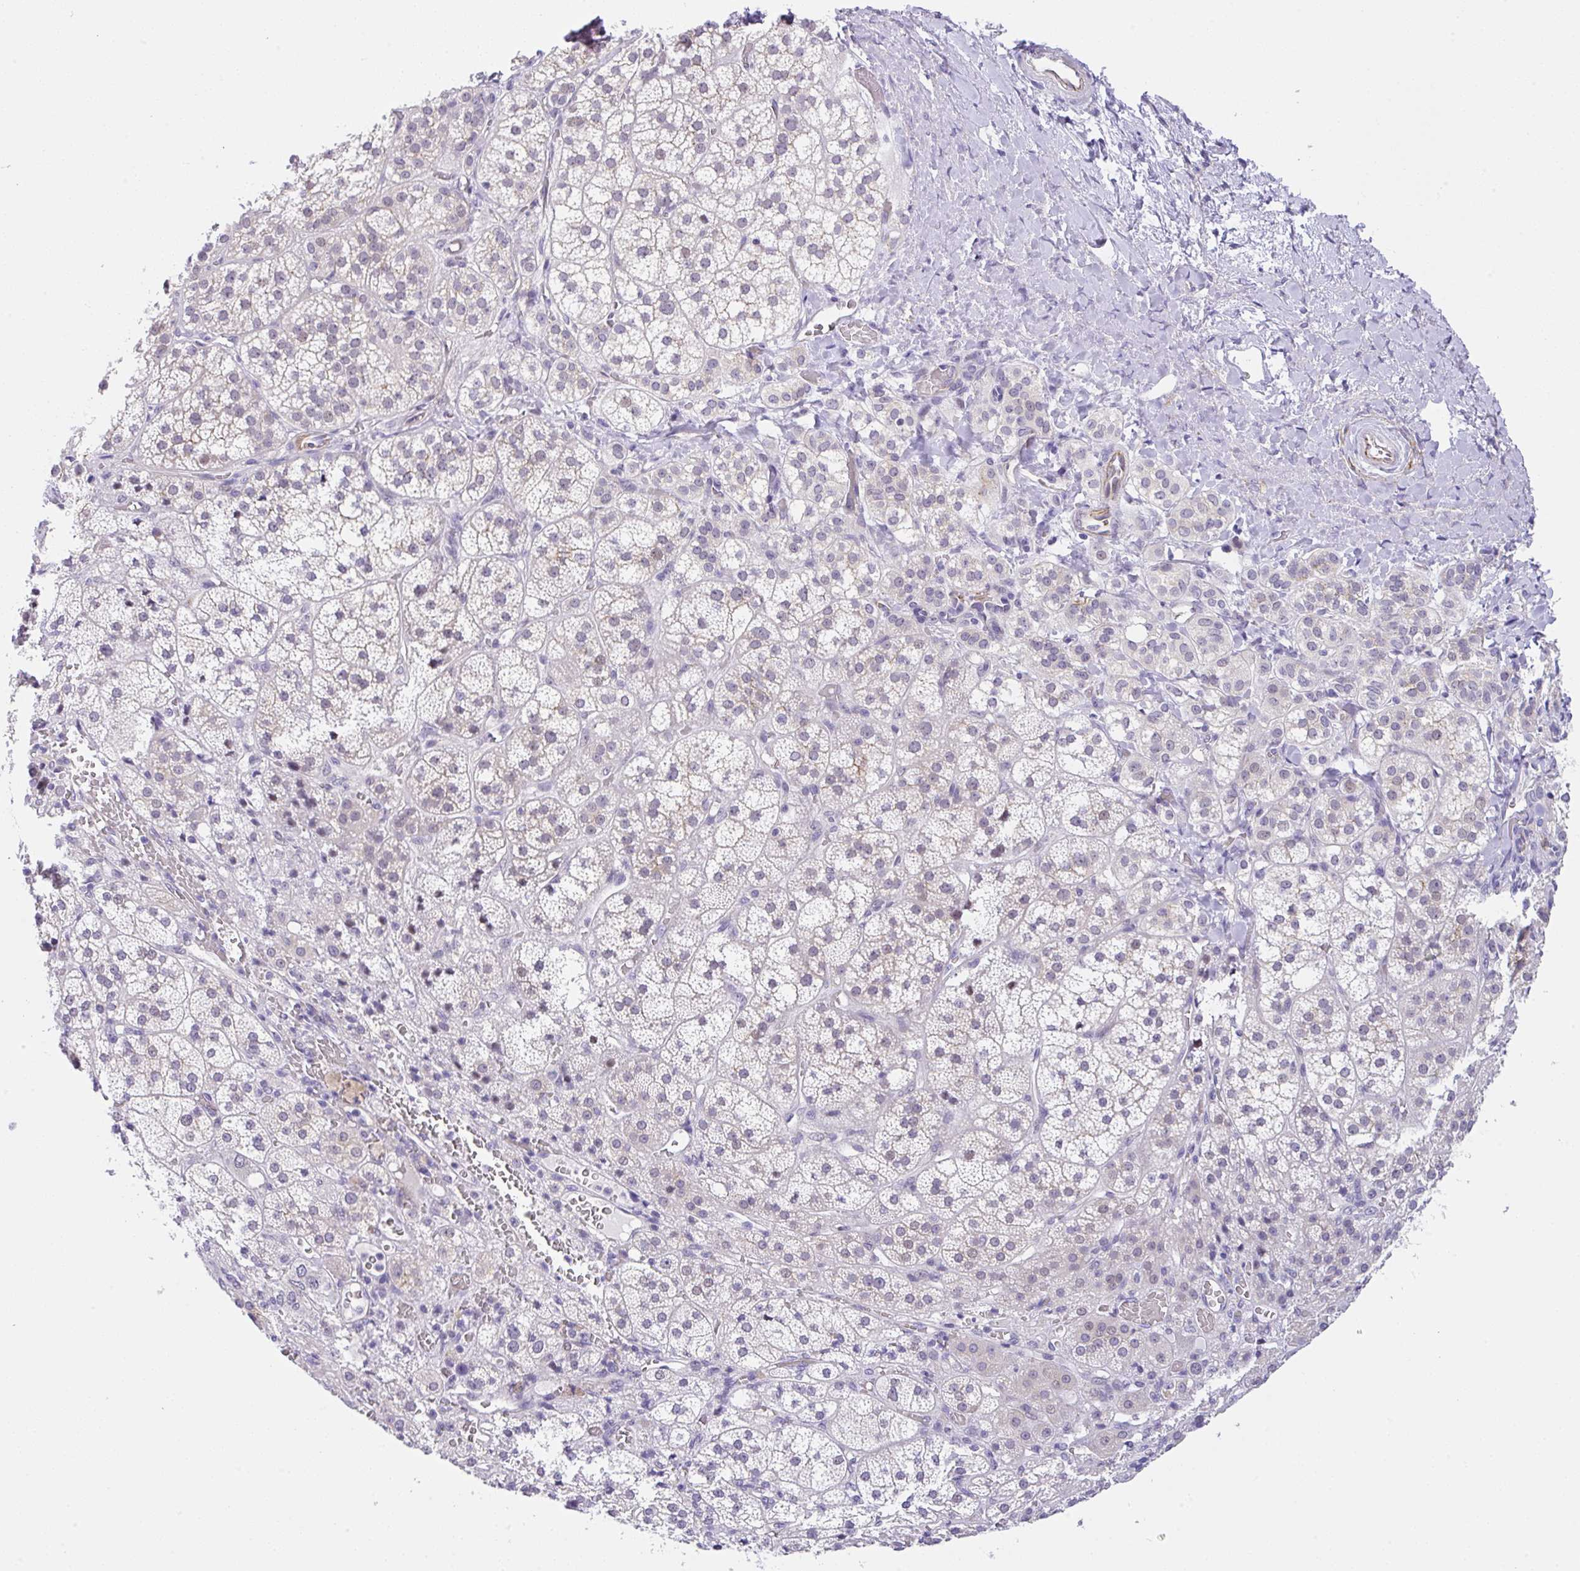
{"staining": {"intensity": "negative", "quantity": "none", "location": "none"}, "tissue": "adrenal gland", "cell_type": "Glandular cells", "image_type": "normal", "snomed": [{"axis": "morphology", "description": "Normal tissue, NOS"}, {"axis": "topography", "description": "Adrenal gland"}], "caption": "The photomicrograph shows no significant staining in glandular cells of adrenal gland.", "gene": "CGNL1", "patient": {"sex": "female", "age": 60}}